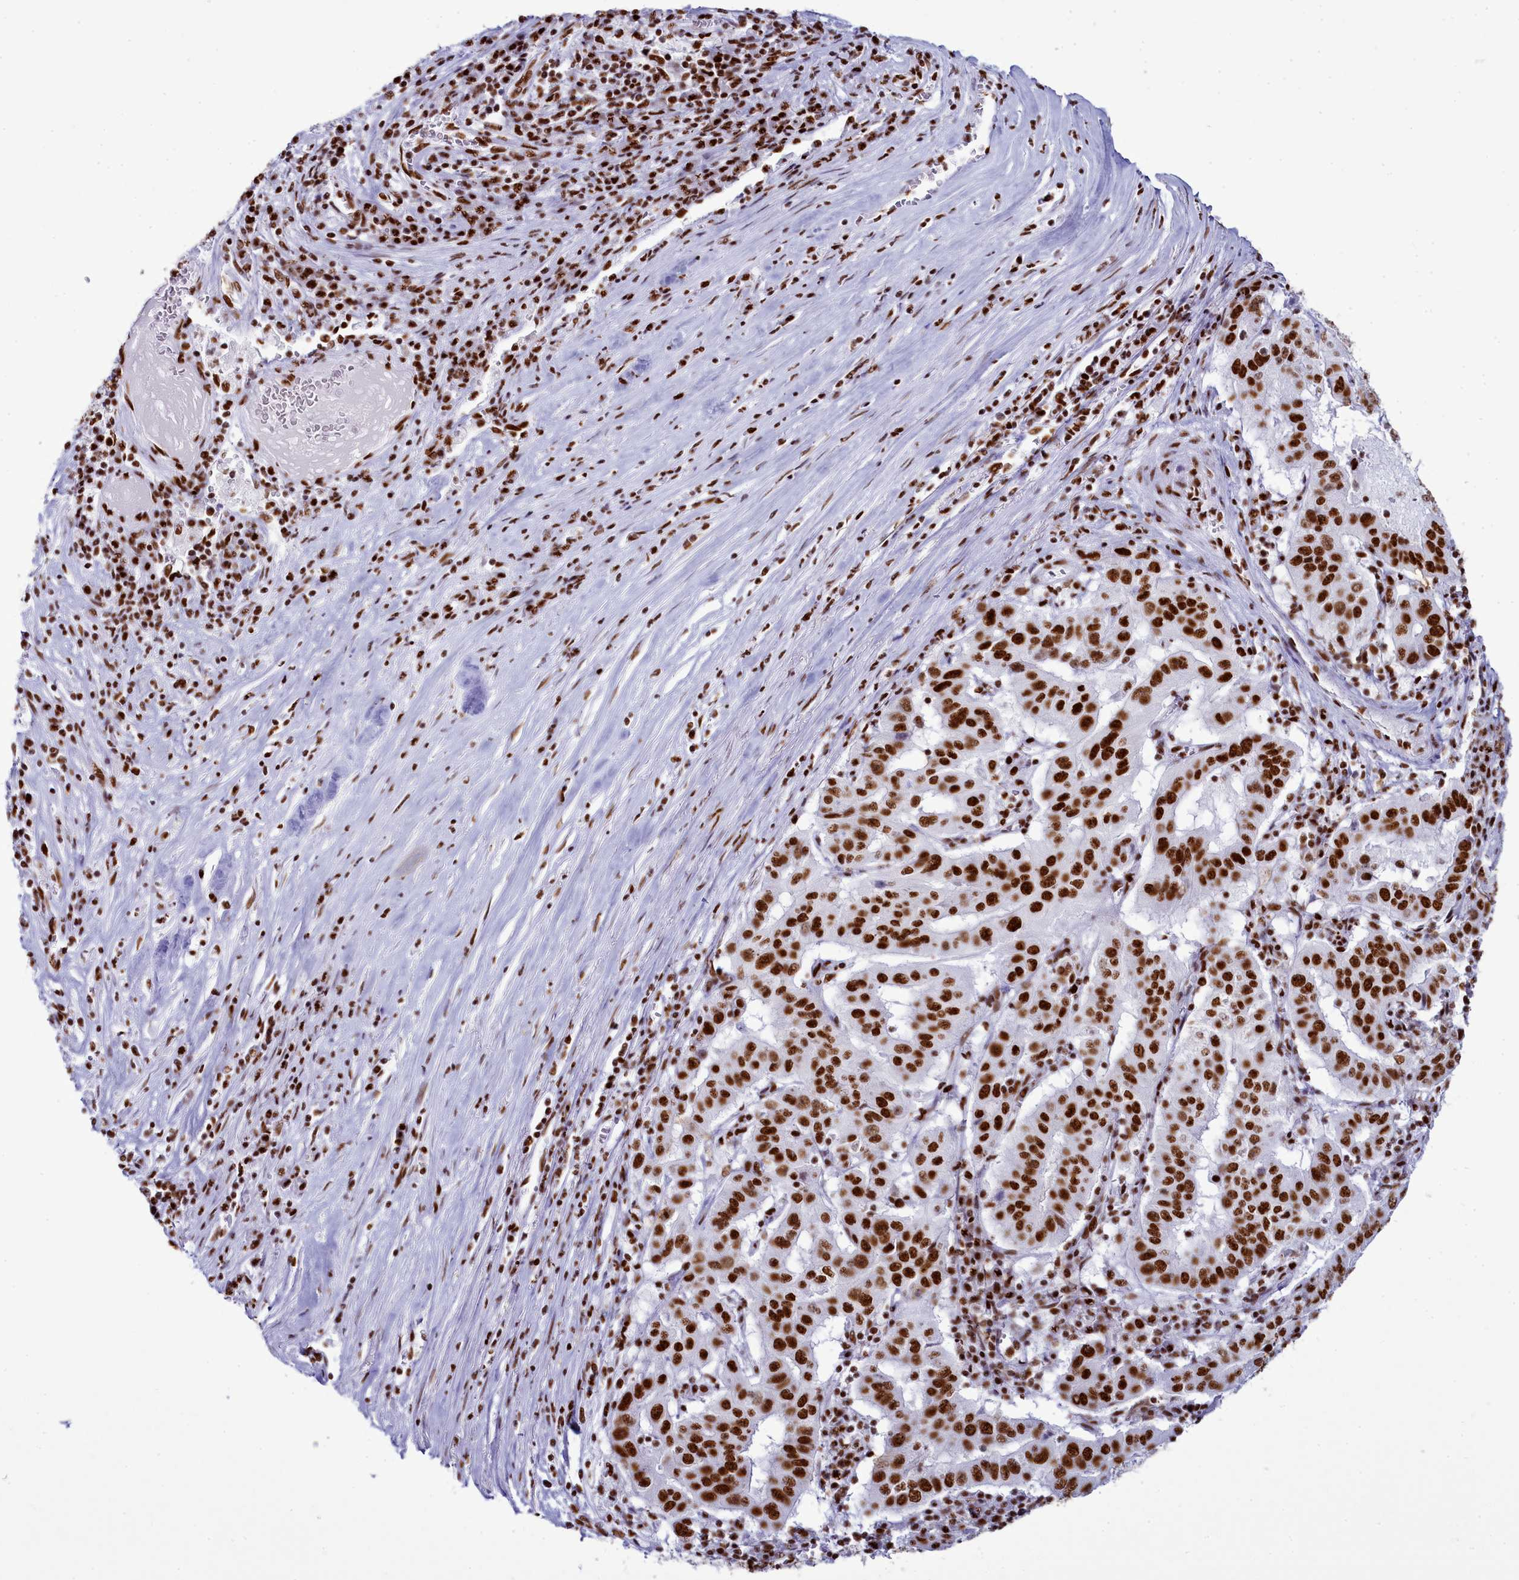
{"staining": {"intensity": "strong", "quantity": ">75%", "location": "nuclear"}, "tissue": "pancreatic cancer", "cell_type": "Tumor cells", "image_type": "cancer", "snomed": [{"axis": "morphology", "description": "Adenocarcinoma, NOS"}, {"axis": "topography", "description": "Pancreas"}], "caption": "Protein expression analysis of human adenocarcinoma (pancreatic) reveals strong nuclear expression in approximately >75% of tumor cells.", "gene": "RALY", "patient": {"sex": "male", "age": 63}}